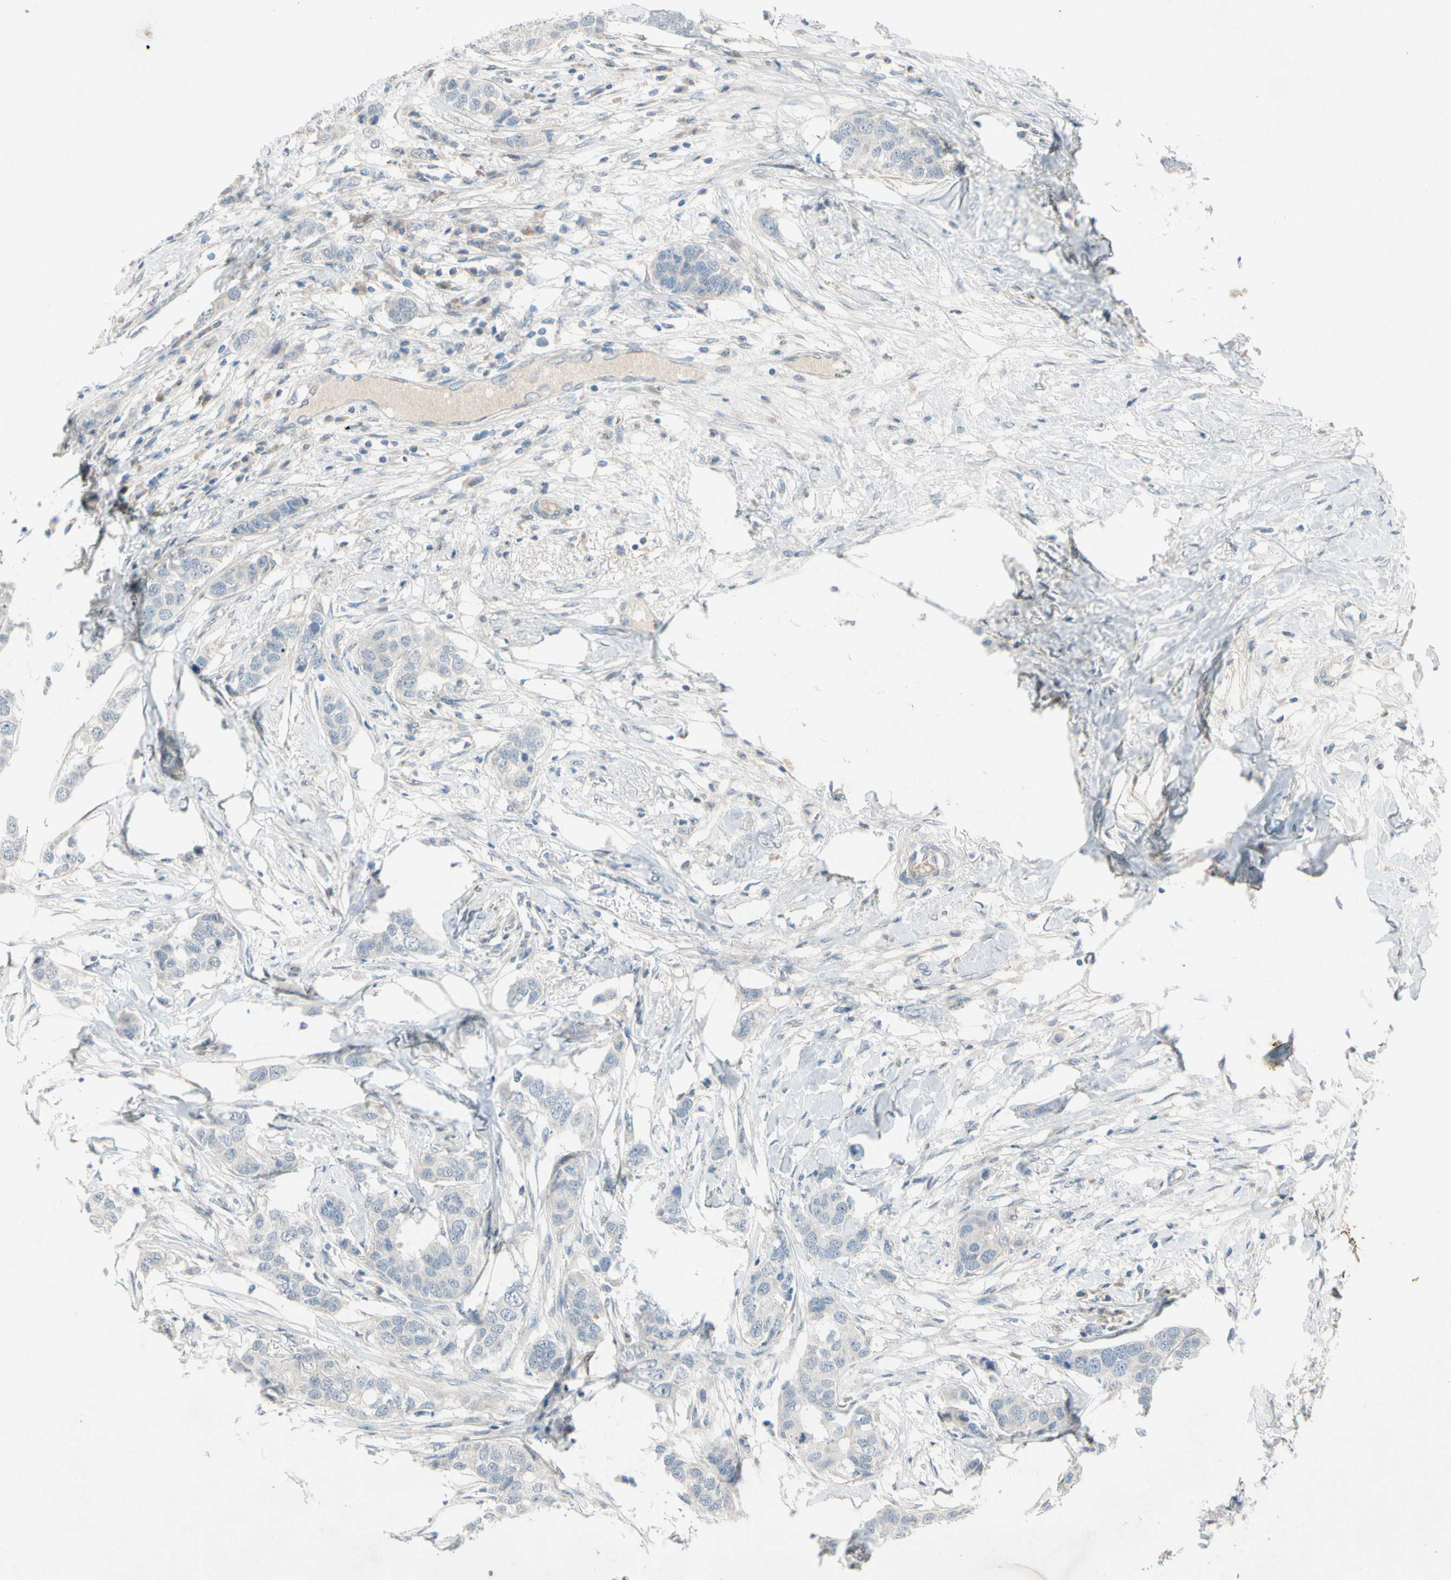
{"staining": {"intensity": "weak", "quantity": "<25%", "location": "cytoplasmic/membranous"}, "tissue": "breast cancer", "cell_type": "Tumor cells", "image_type": "cancer", "snomed": [{"axis": "morphology", "description": "Duct carcinoma"}, {"axis": "topography", "description": "Breast"}], "caption": "The photomicrograph shows no significant expression in tumor cells of intraductal carcinoma (breast). (DAB (3,3'-diaminobenzidine) immunohistochemistry (IHC) visualized using brightfield microscopy, high magnification).", "gene": "SERPIND1", "patient": {"sex": "female", "age": 50}}